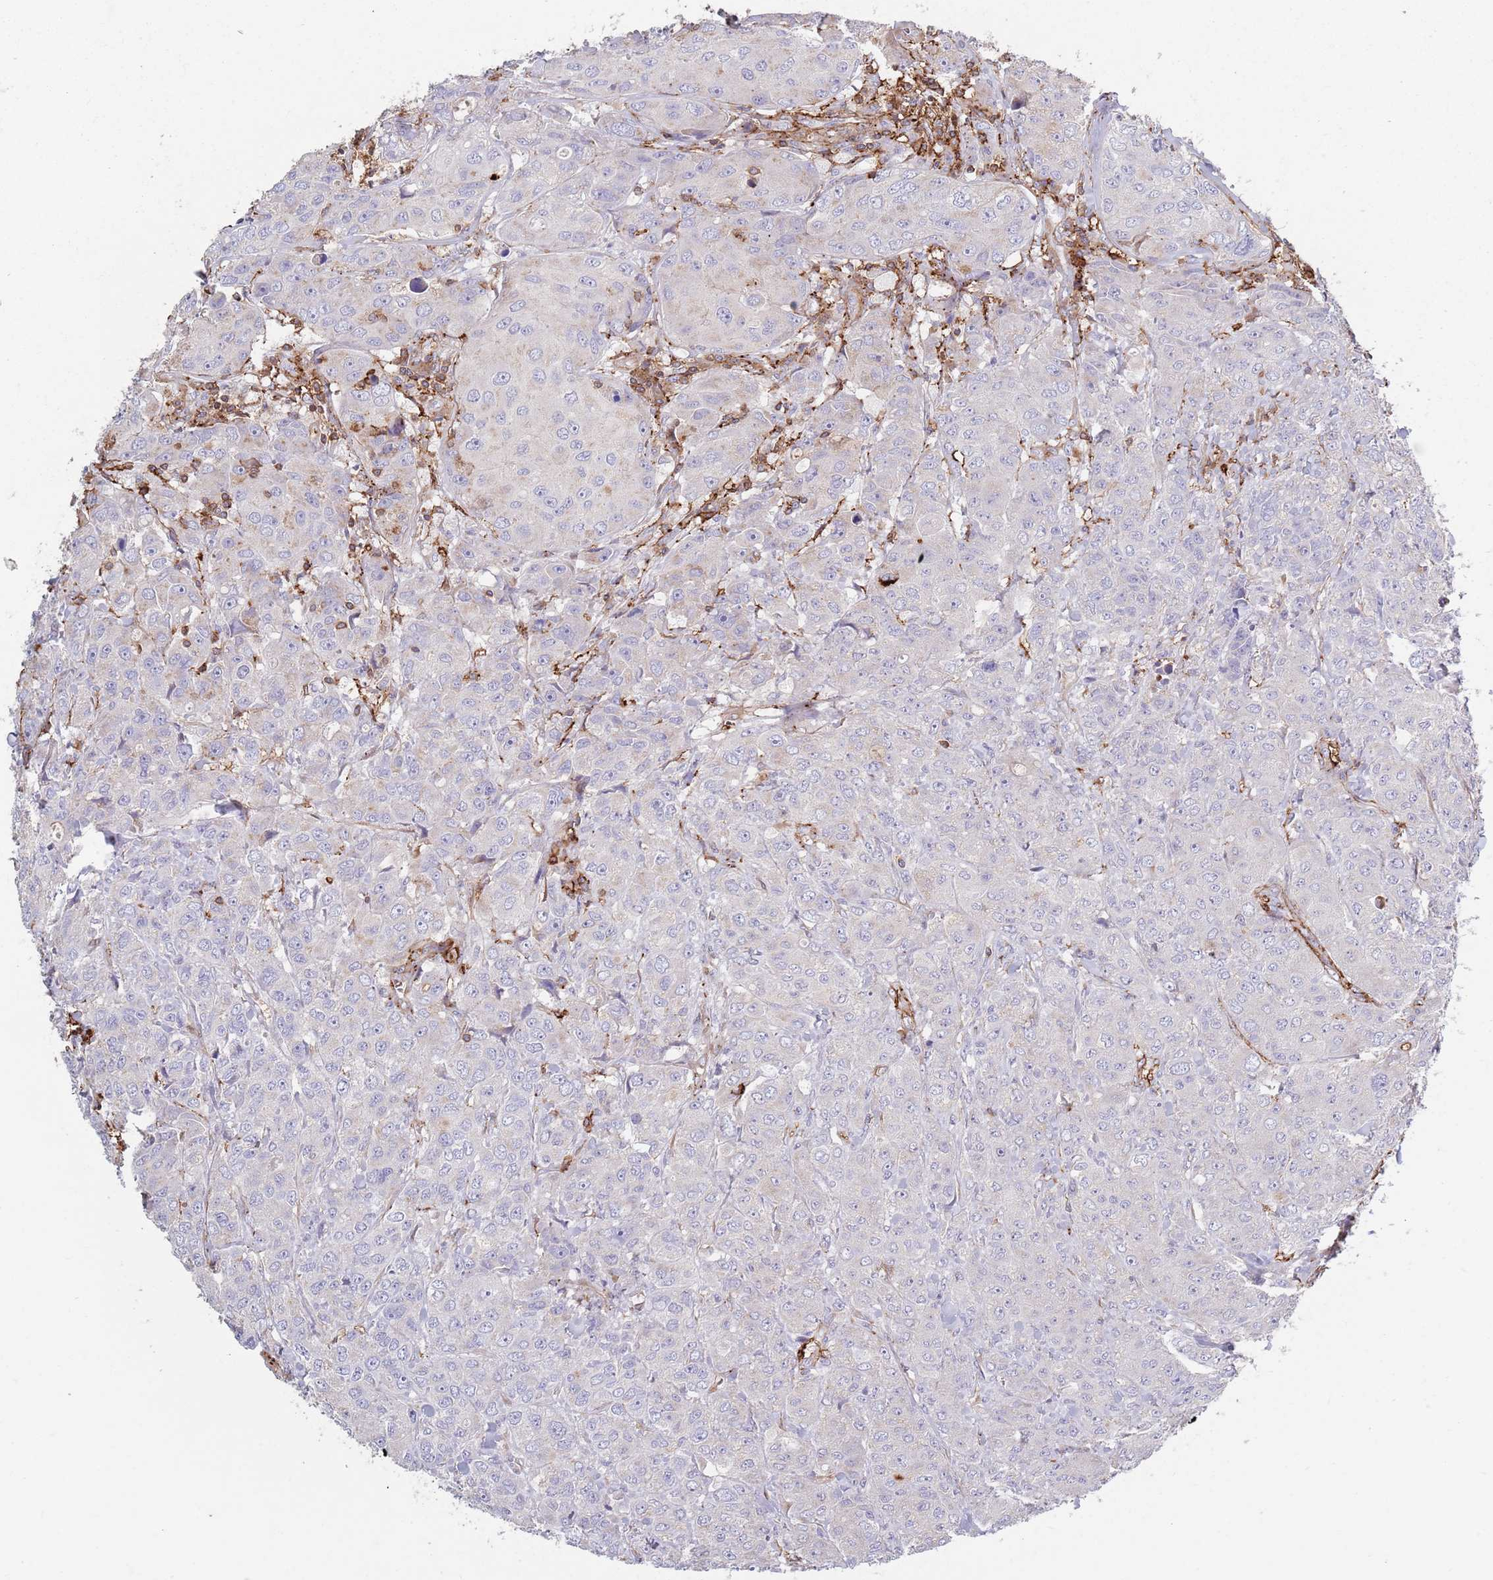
{"staining": {"intensity": "negative", "quantity": "none", "location": "none"}, "tissue": "breast cancer", "cell_type": "Tumor cells", "image_type": "cancer", "snomed": [{"axis": "morphology", "description": "Duct carcinoma"}, {"axis": "topography", "description": "Breast"}], "caption": "An image of human infiltrating ductal carcinoma (breast) is negative for staining in tumor cells.", "gene": "RNF144A", "patient": {"sex": "female", "age": 43}}